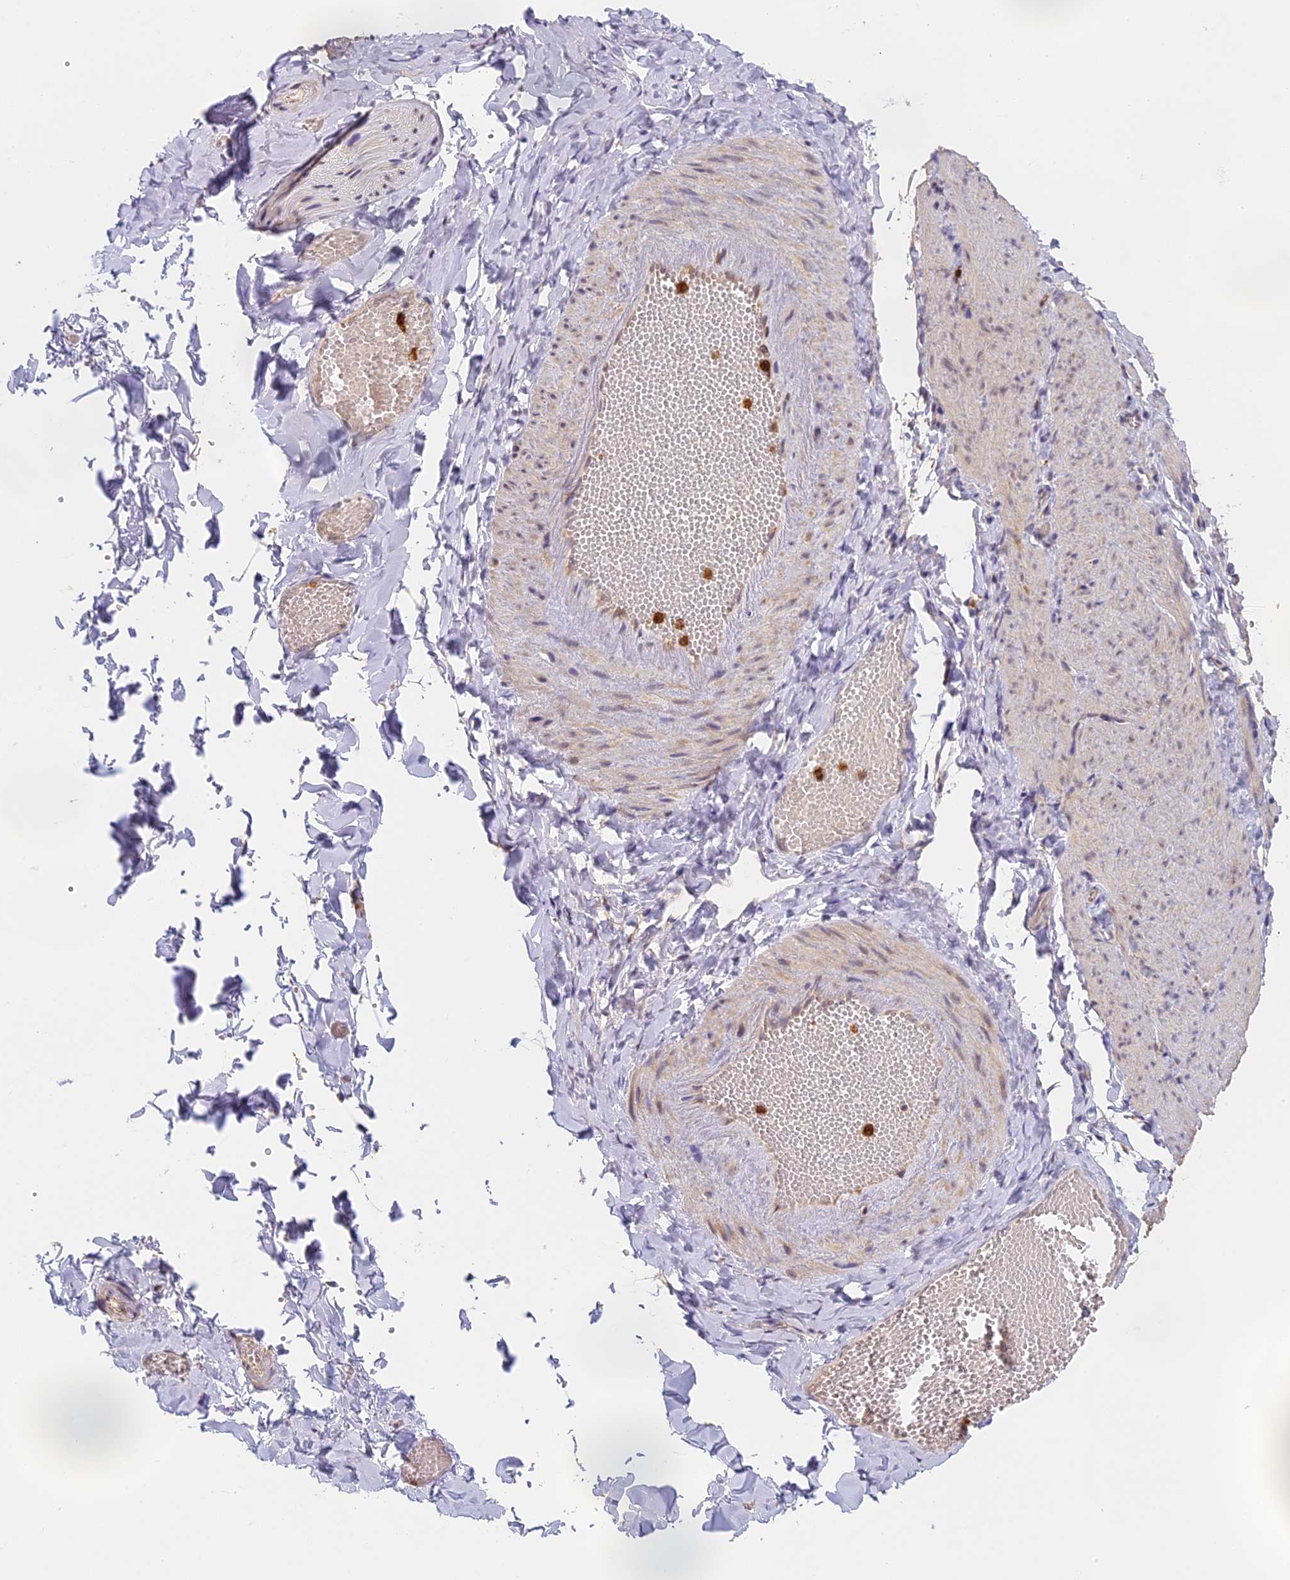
{"staining": {"intensity": "negative", "quantity": "none", "location": "none"}, "tissue": "adipose tissue", "cell_type": "Adipocytes", "image_type": "normal", "snomed": [{"axis": "morphology", "description": "Normal tissue, NOS"}, {"axis": "topography", "description": "Gallbladder"}, {"axis": "topography", "description": "Peripheral nerve tissue"}], "caption": "Adipose tissue was stained to show a protein in brown. There is no significant staining in adipocytes. (Stains: DAB (3,3'-diaminobenzidine) immunohistochemistry (IHC) with hematoxylin counter stain, Microscopy: brightfield microscopy at high magnification).", "gene": "NCF4", "patient": {"sex": "male", "age": 38}}